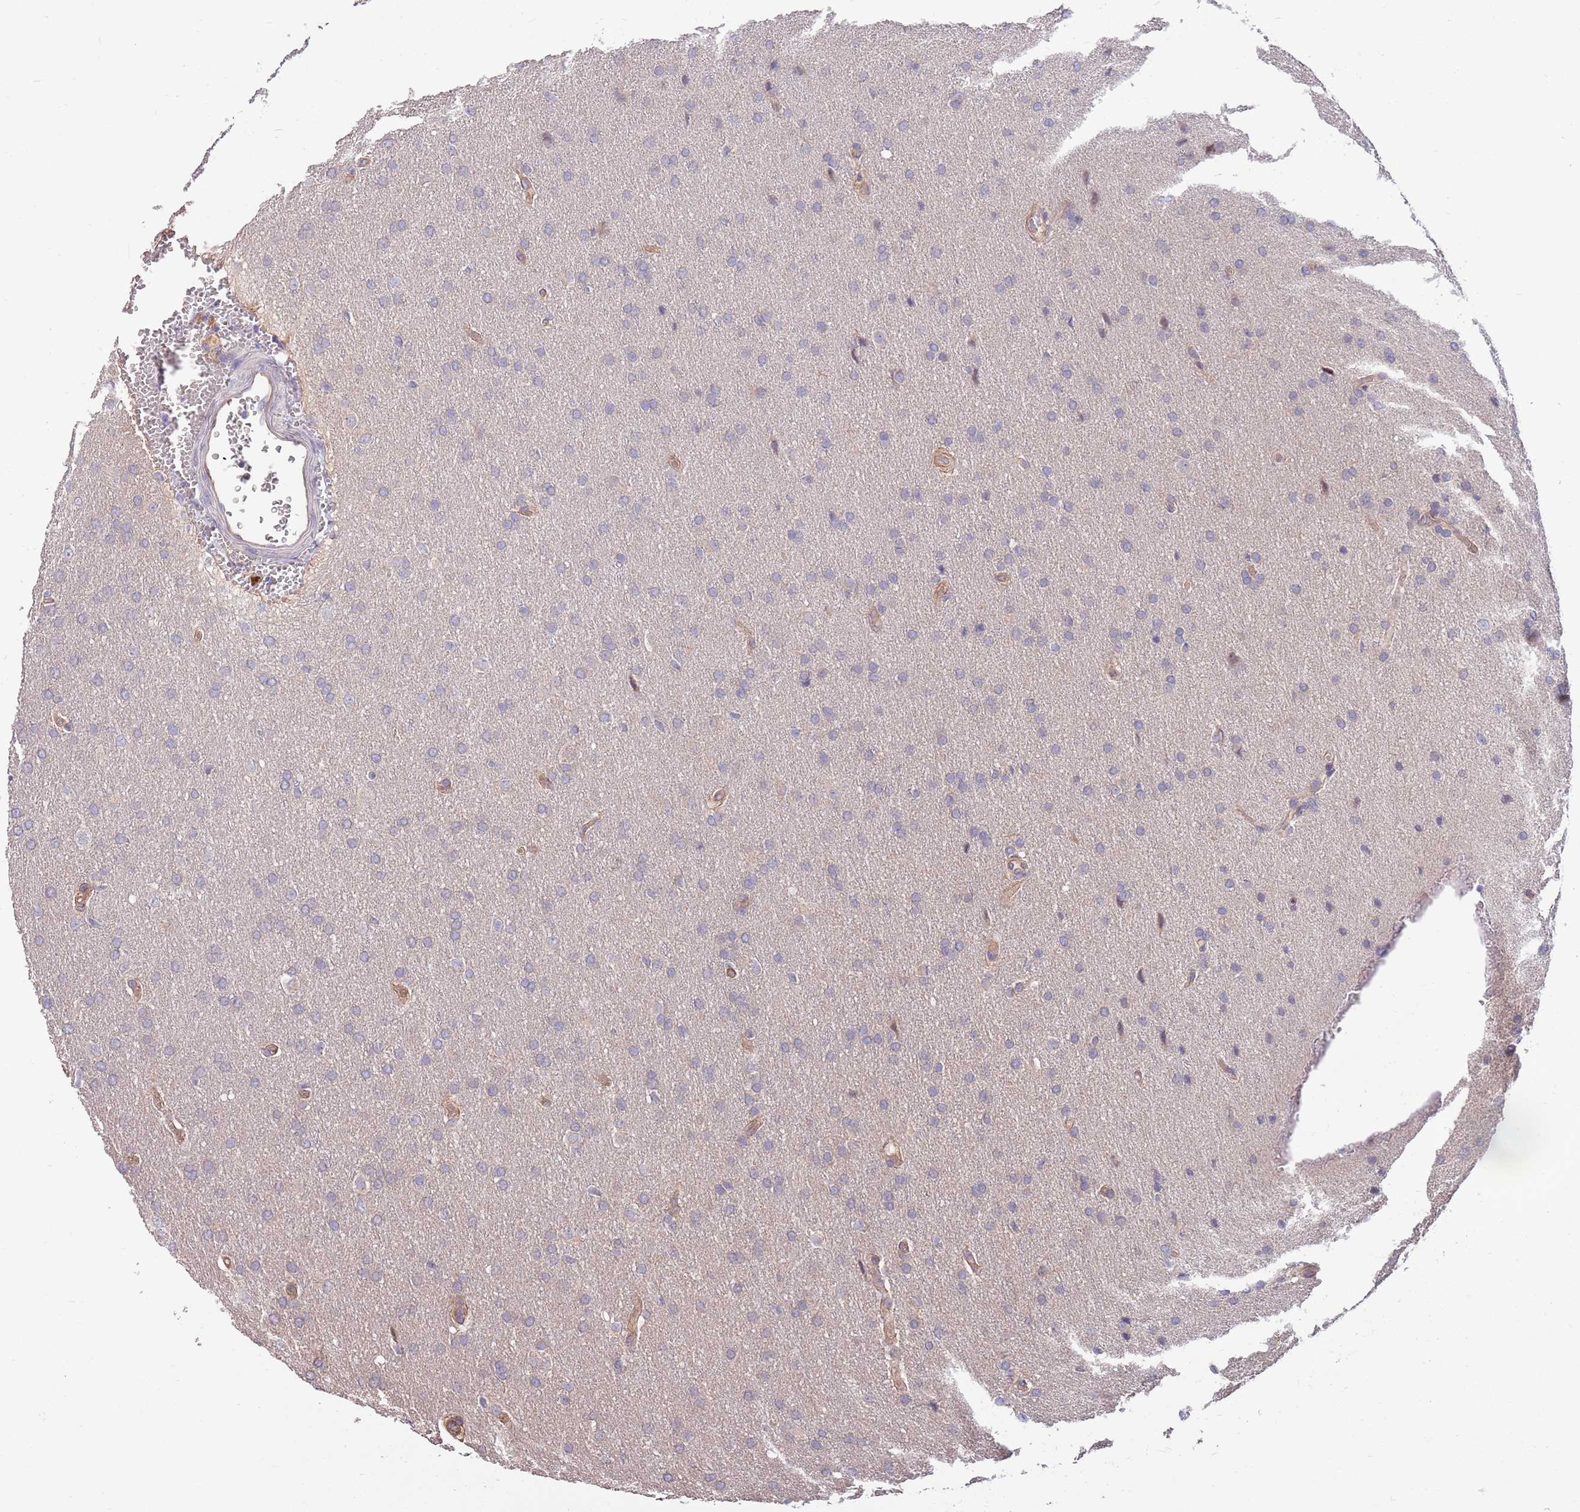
{"staining": {"intensity": "negative", "quantity": "none", "location": "none"}, "tissue": "glioma", "cell_type": "Tumor cells", "image_type": "cancer", "snomed": [{"axis": "morphology", "description": "Glioma, malignant, Low grade"}, {"axis": "topography", "description": "Brain"}], "caption": "Malignant glioma (low-grade) was stained to show a protein in brown. There is no significant staining in tumor cells.", "gene": "MARVELD2", "patient": {"sex": "female", "age": 32}}